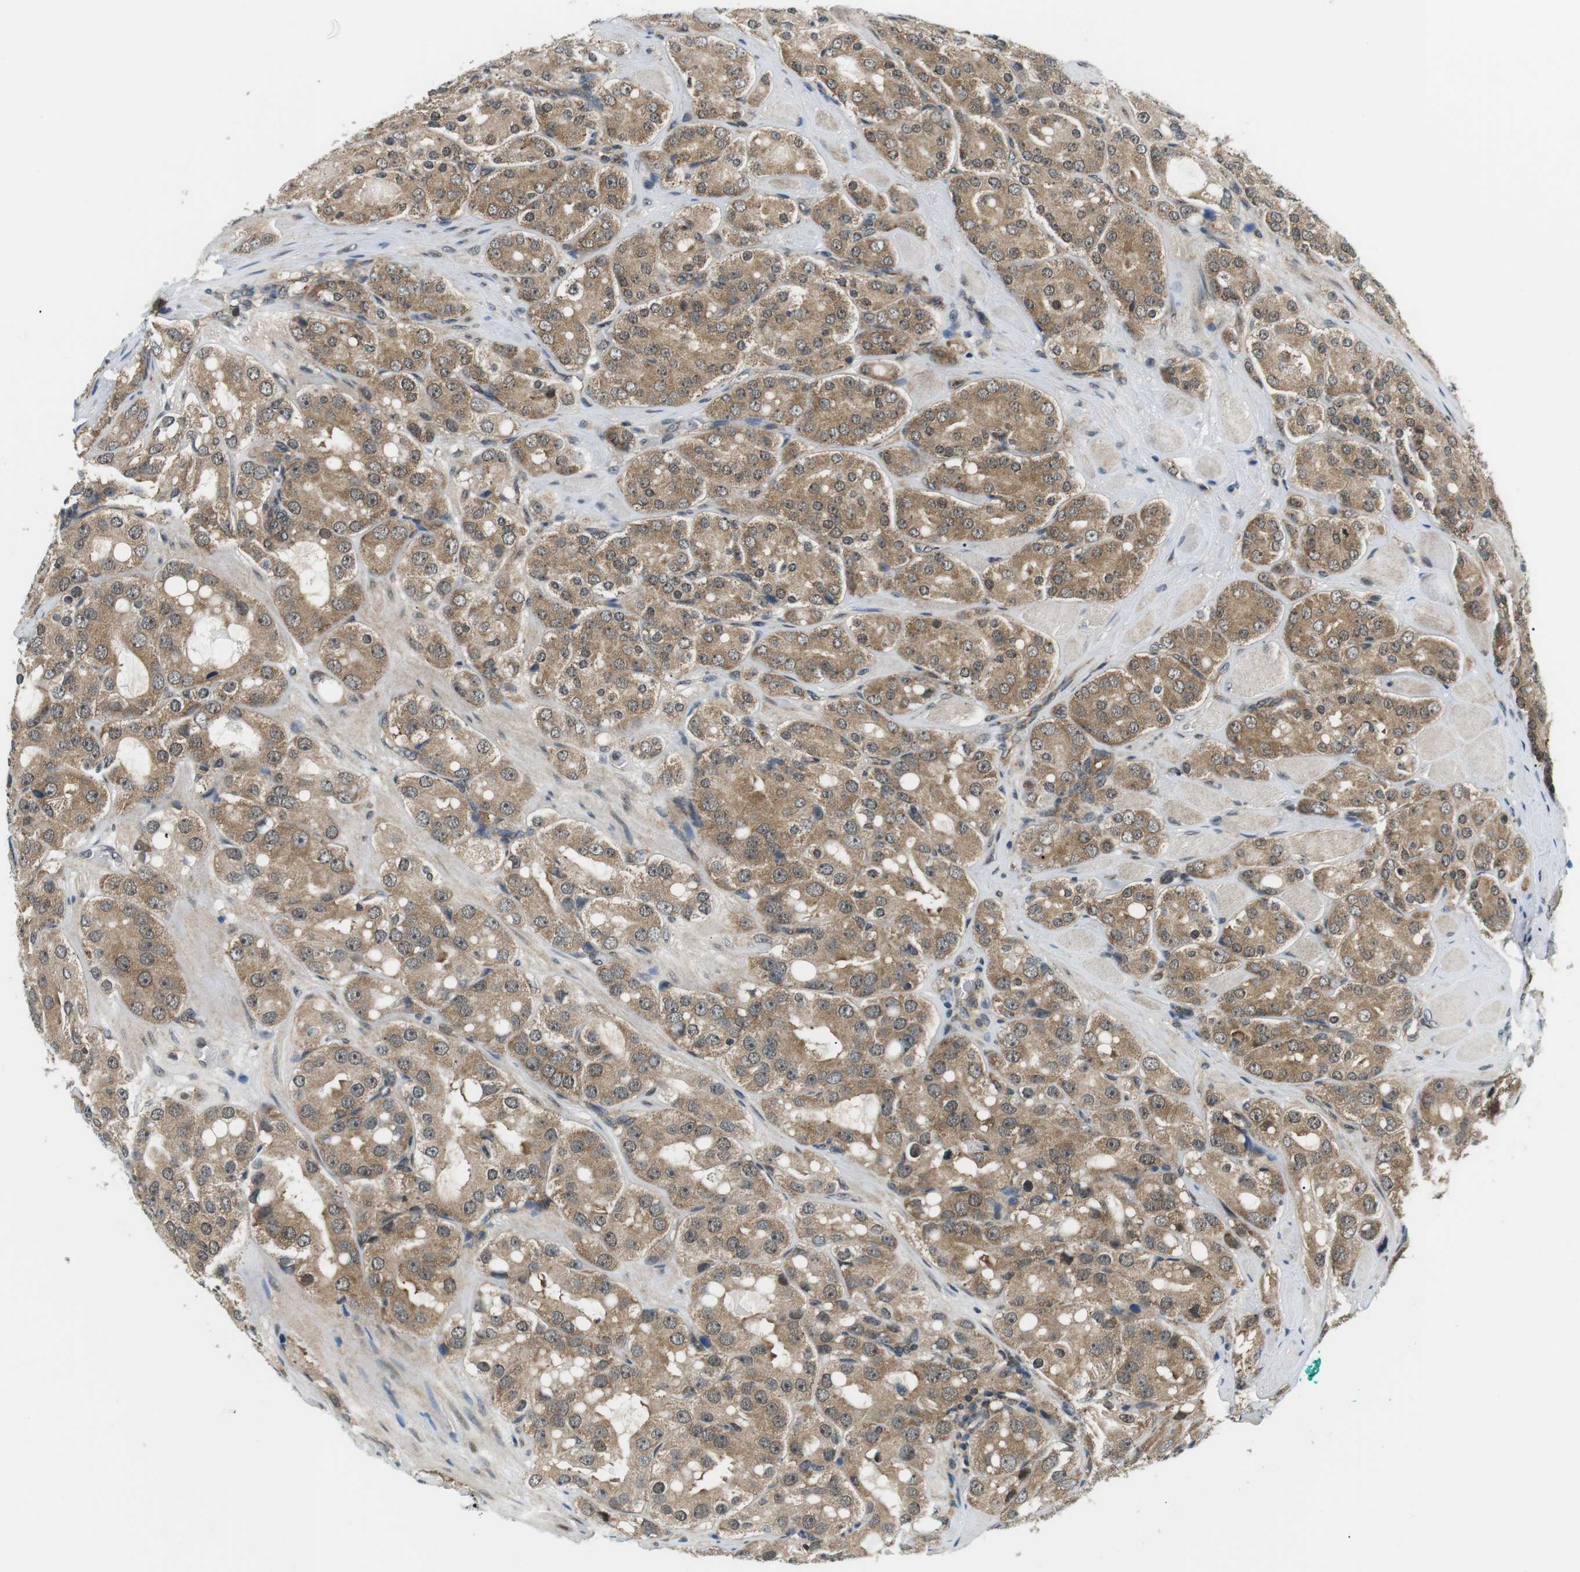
{"staining": {"intensity": "moderate", "quantity": "25%-75%", "location": "cytoplasmic/membranous"}, "tissue": "prostate cancer", "cell_type": "Tumor cells", "image_type": "cancer", "snomed": [{"axis": "morphology", "description": "Adenocarcinoma, High grade"}, {"axis": "topography", "description": "Prostate"}], "caption": "A micrograph showing moderate cytoplasmic/membranous staining in approximately 25%-75% of tumor cells in high-grade adenocarcinoma (prostate), as visualized by brown immunohistochemical staining.", "gene": "CSNK2B", "patient": {"sex": "male", "age": 65}}